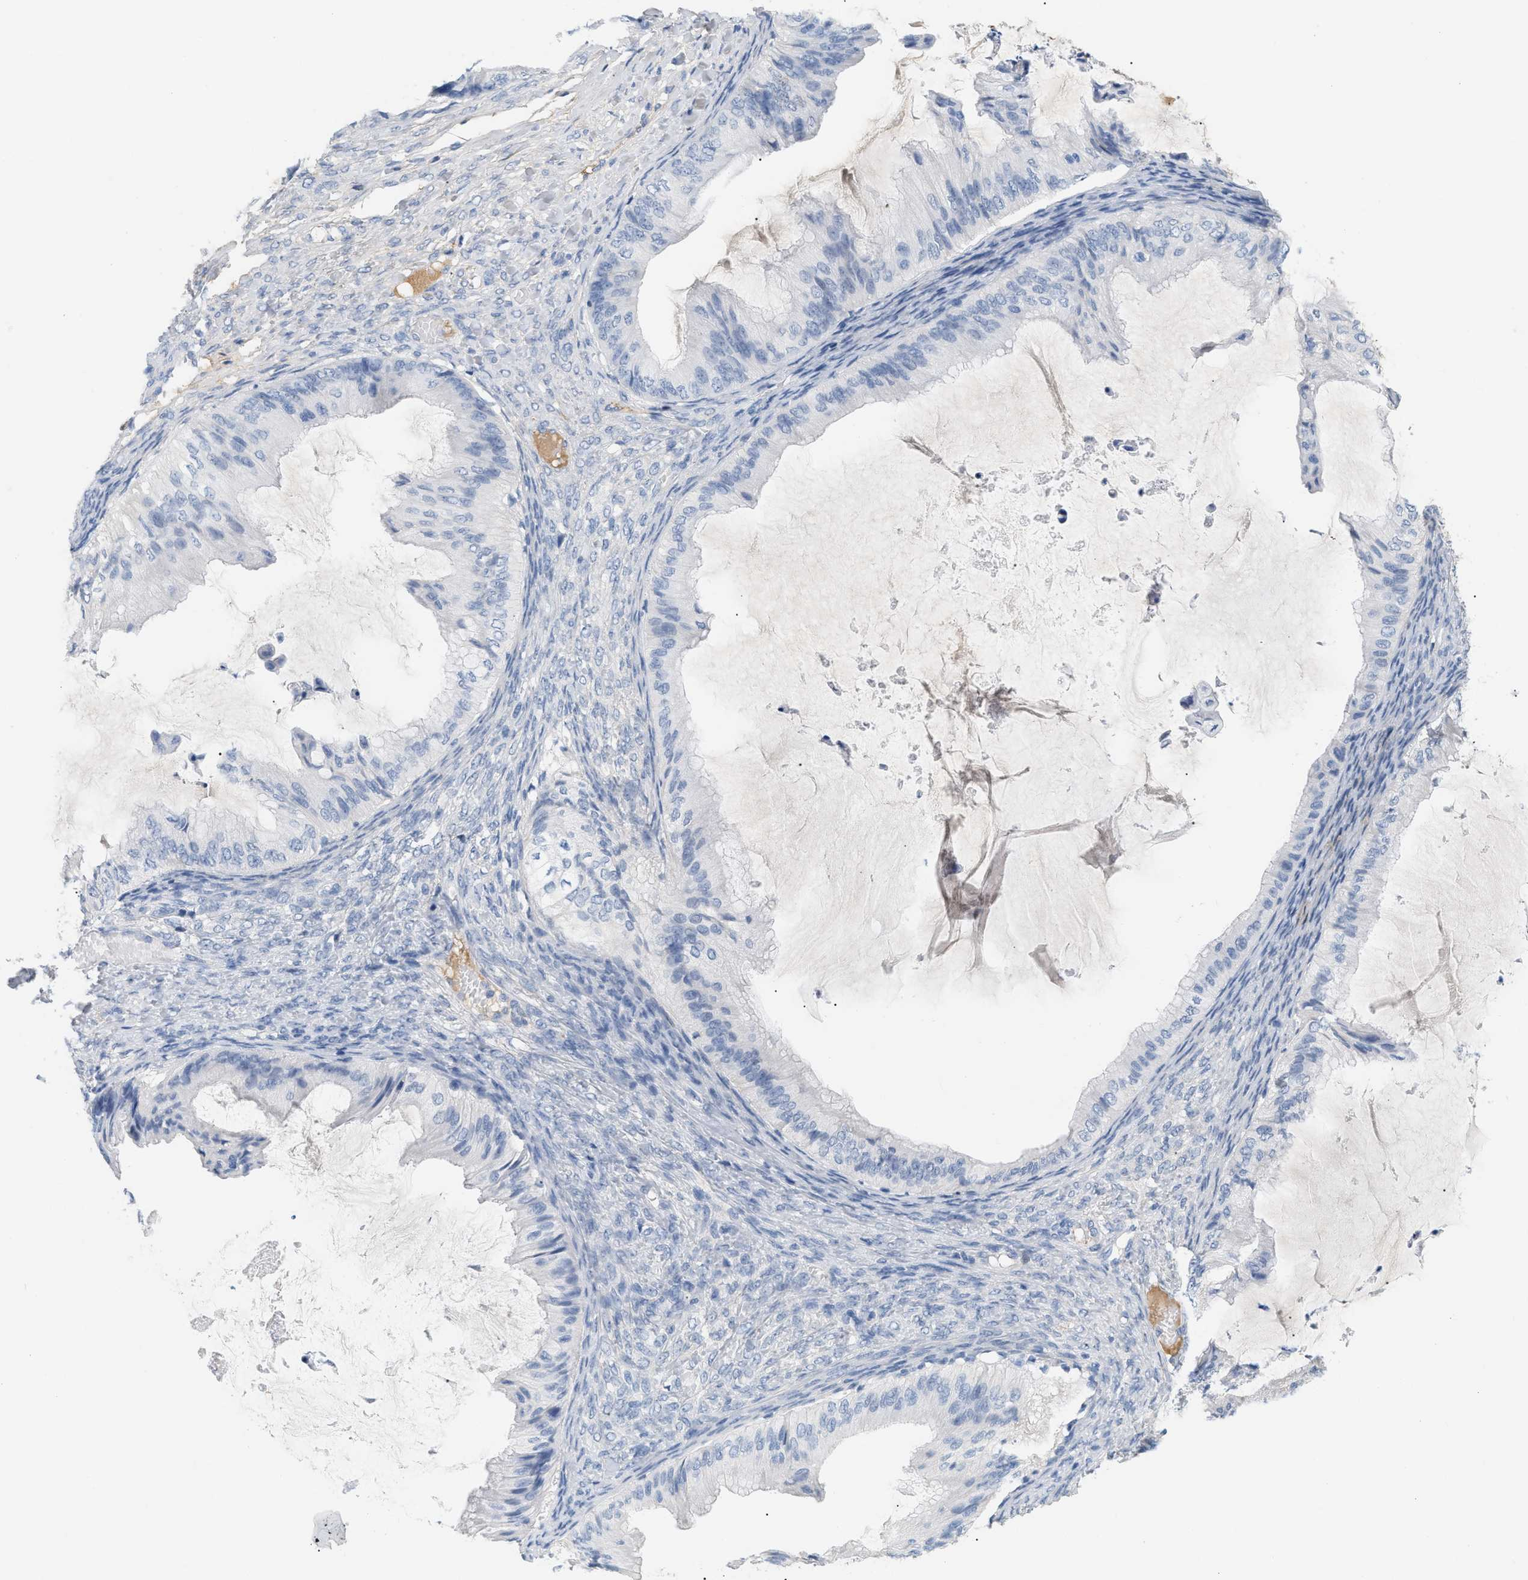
{"staining": {"intensity": "negative", "quantity": "none", "location": "none"}, "tissue": "ovarian cancer", "cell_type": "Tumor cells", "image_type": "cancer", "snomed": [{"axis": "morphology", "description": "Cystadenocarcinoma, mucinous, NOS"}, {"axis": "topography", "description": "Ovary"}], "caption": "High magnification brightfield microscopy of ovarian cancer (mucinous cystadenocarcinoma) stained with DAB (3,3'-diaminobenzidine) (brown) and counterstained with hematoxylin (blue): tumor cells show no significant expression. (DAB immunohistochemistry (IHC) visualized using brightfield microscopy, high magnification).", "gene": "CFH", "patient": {"sex": "female", "age": 61}}